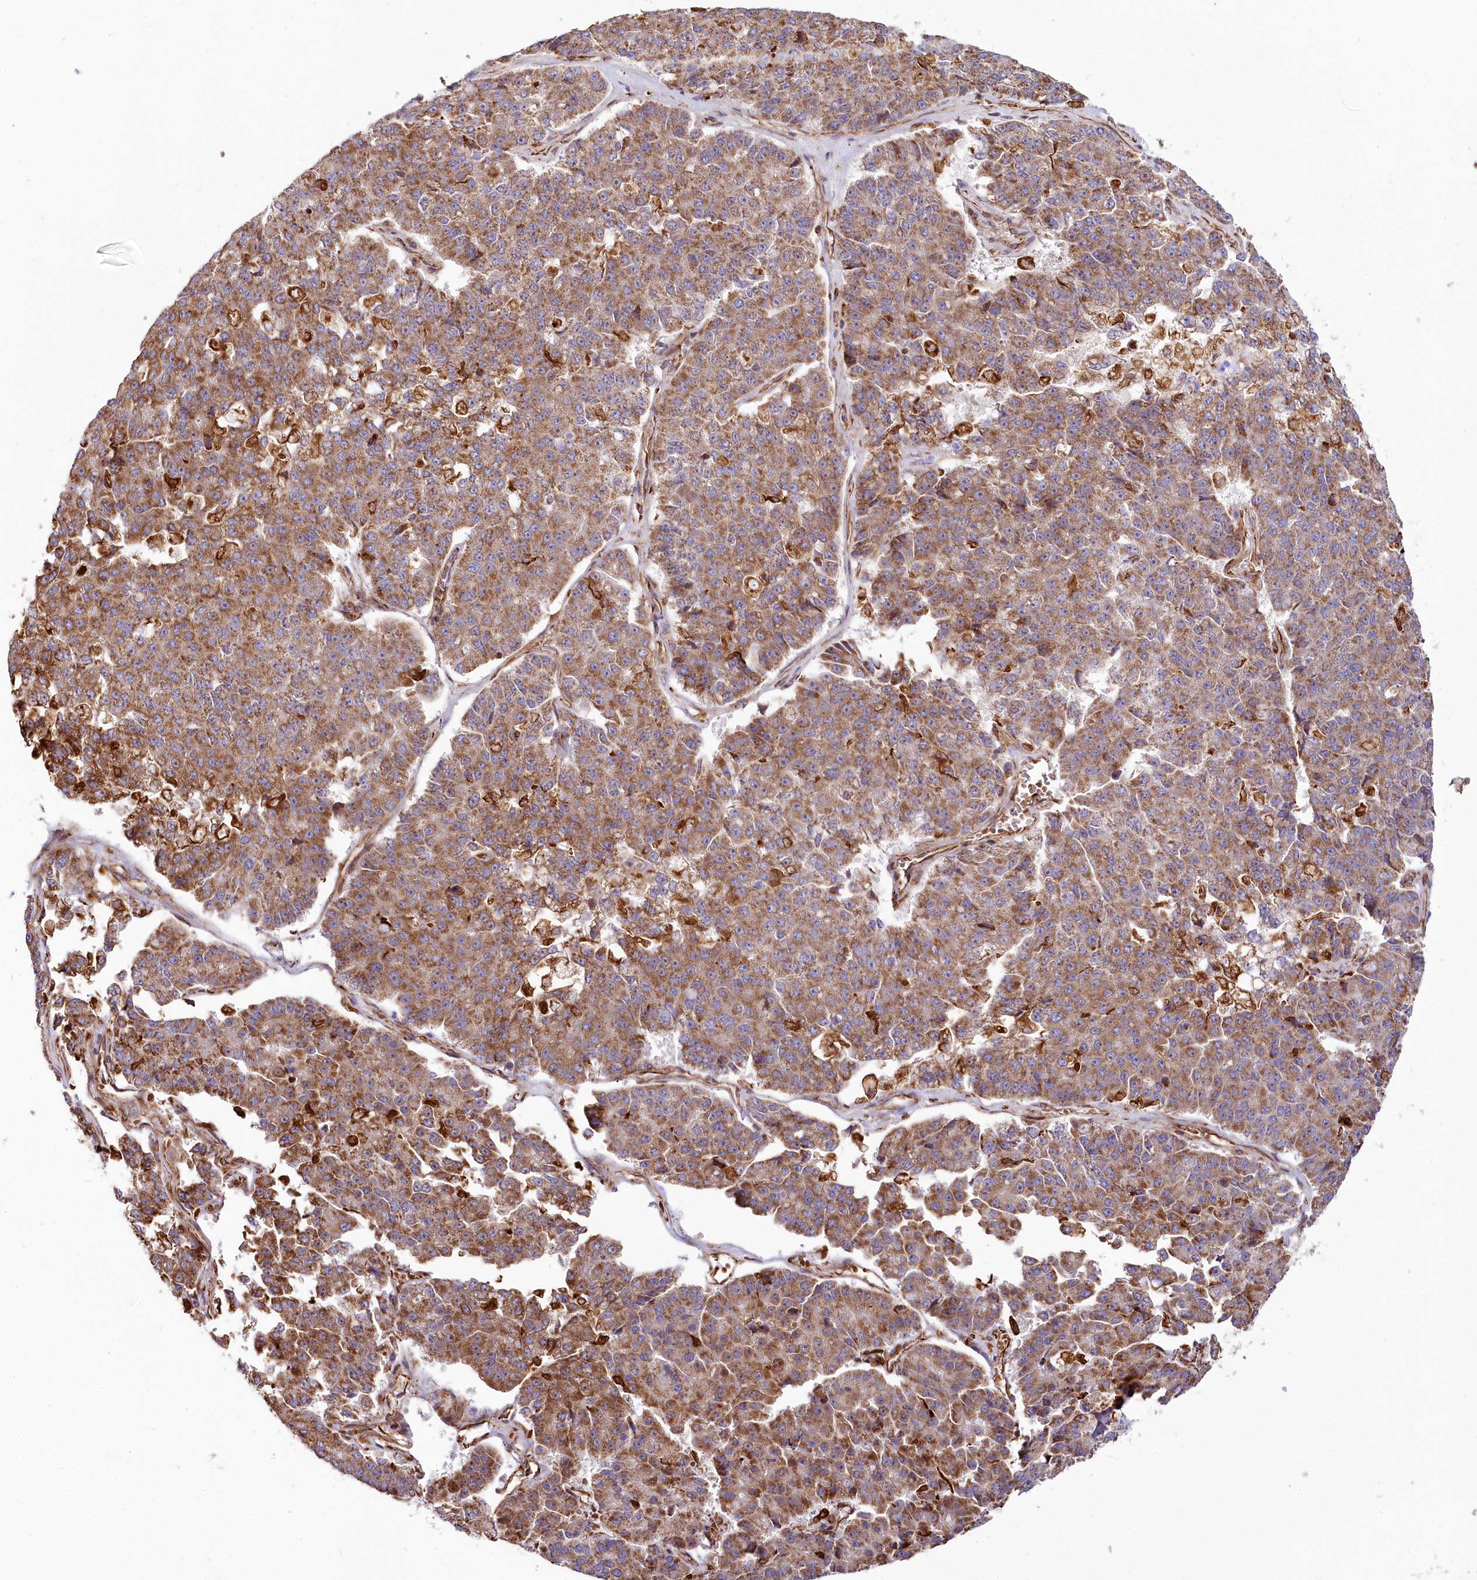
{"staining": {"intensity": "moderate", "quantity": ">75%", "location": "cytoplasmic/membranous"}, "tissue": "pancreatic cancer", "cell_type": "Tumor cells", "image_type": "cancer", "snomed": [{"axis": "morphology", "description": "Adenocarcinoma, NOS"}, {"axis": "topography", "description": "Pancreas"}], "caption": "Immunohistochemical staining of human pancreatic cancer displays moderate cytoplasmic/membranous protein positivity in about >75% of tumor cells.", "gene": "THUMPD3", "patient": {"sex": "male", "age": 50}}